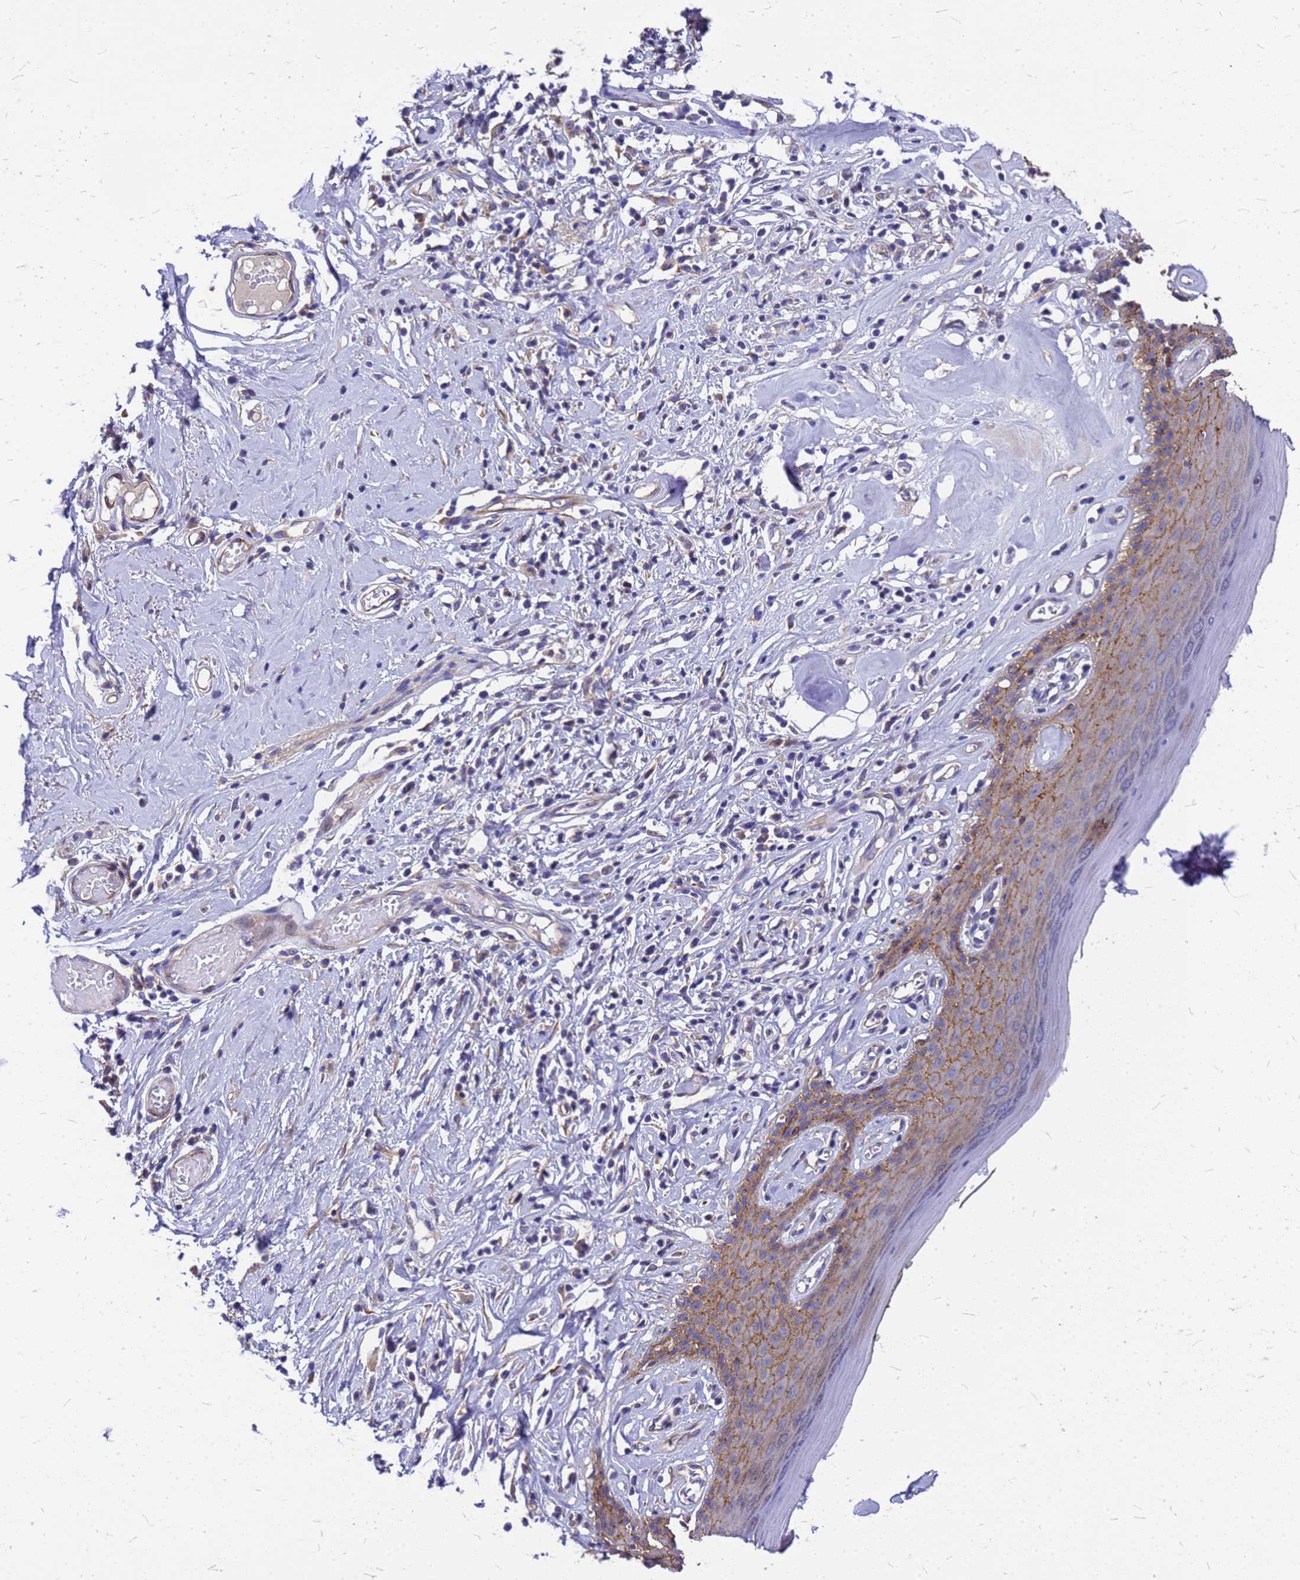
{"staining": {"intensity": "moderate", "quantity": "25%-75%", "location": "cytoplasmic/membranous"}, "tissue": "skin", "cell_type": "Epidermal cells", "image_type": "normal", "snomed": [{"axis": "morphology", "description": "Normal tissue, NOS"}, {"axis": "morphology", "description": "Inflammation, NOS"}, {"axis": "topography", "description": "Vulva"}], "caption": "A brown stain labels moderate cytoplasmic/membranous expression of a protein in epidermal cells of unremarkable skin. The protein is stained brown, and the nuclei are stained in blue (DAB IHC with brightfield microscopy, high magnification).", "gene": "FBXW5", "patient": {"sex": "female", "age": 84}}